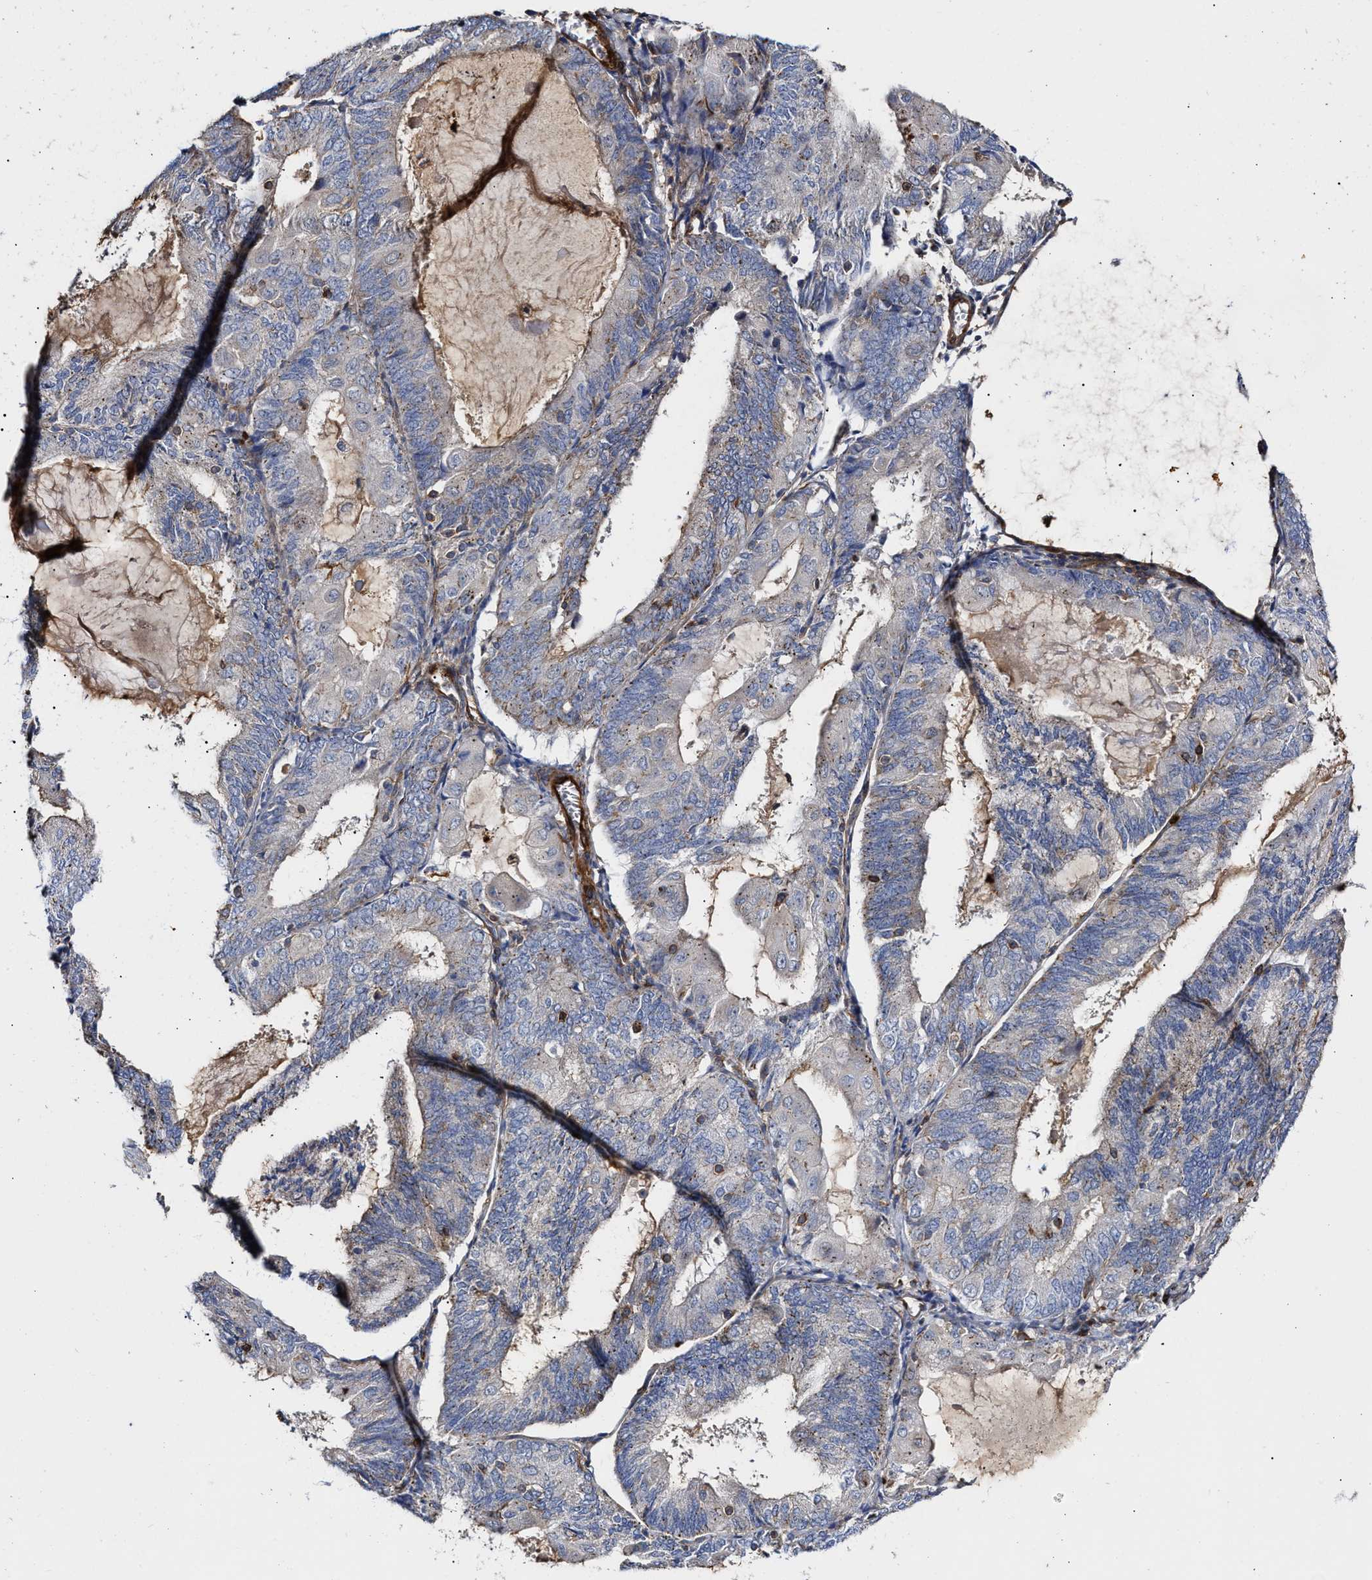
{"staining": {"intensity": "negative", "quantity": "none", "location": "none"}, "tissue": "endometrial cancer", "cell_type": "Tumor cells", "image_type": "cancer", "snomed": [{"axis": "morphology", "description": "Adenocarcinoma, NOS"}, {"axis": "topography", "description": "Endometrium"}], "caption": "DAB immunohistochemical staining of human endometrial cancer (adenocarcinoma) reveals no significant expression in tumor cells.", "gene": "HS3ST5", "patient": {"sex": "female", "age": 81}}